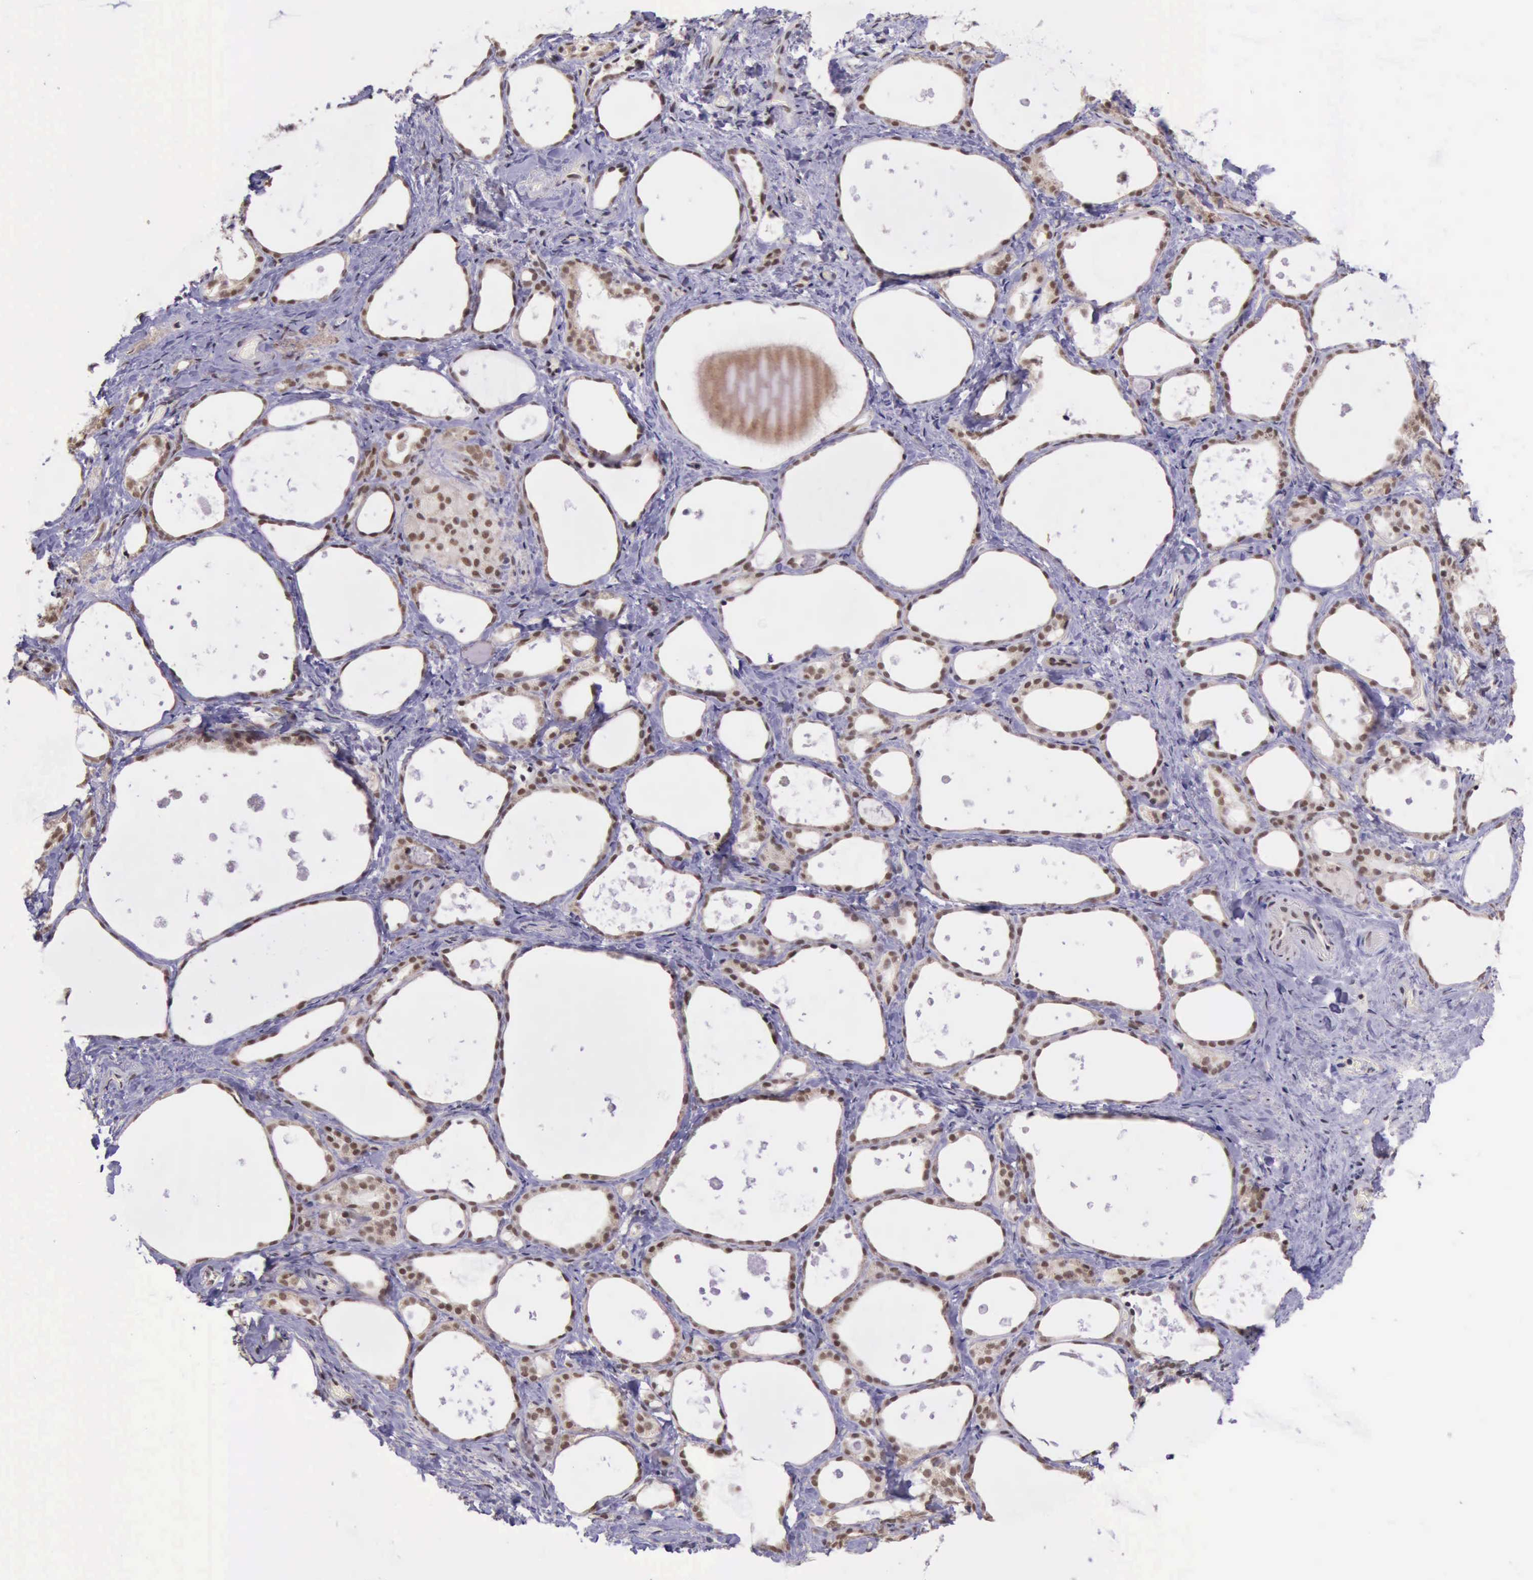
{"staining": {"intensity": "strong", "quantity": ">75%", "location": "nuclear"}, "tissue": "thyroid gland", "cell_type": "Glandular cells", "image_type": "normal", "snomed": [{"axis": "morphology", "description": "Normal tissue, NOS"}, {"axis": "topography", "description": "Thyroid gland"}], "caption": "The image demonstrates staining of unremarkable thyroid gland, revealing strong nuclear protein staining (brown color) within glandular cells.", "gene": "PRPF39", "patient": {"sex": "female", "age": 75}}